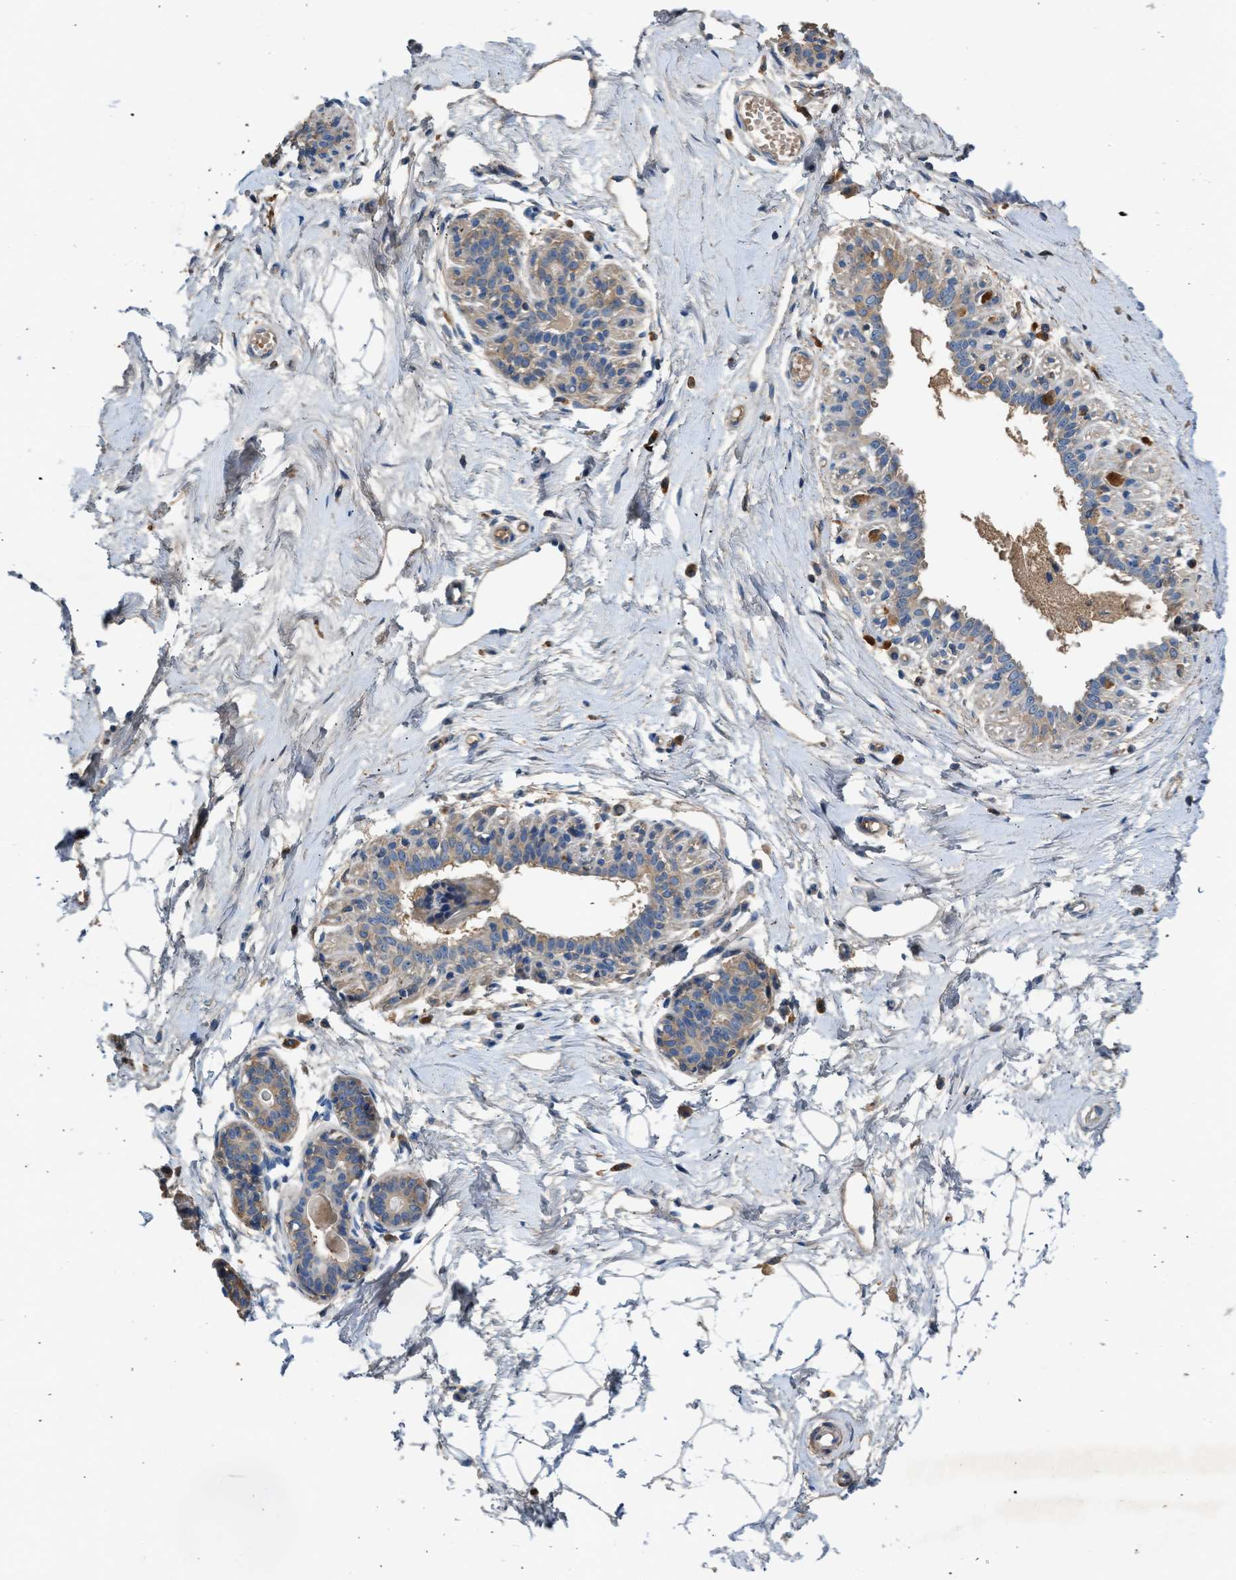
{"staining": {"intensity": "negative", "quantity": "none", "location": "none"}, "tissue": "breast", "cell_type": "Adipocytes", "image_type": "normal", "snomed": [{"axis": "morphology", "description": "Normal tissue, NOS"}, {"axis": "topography", "description": "Breast"}], "caption": "Adipocytes show no significant protein expression in benign breast.", "gene": "RWDD2B", "patient": {"sex": "female", "age": 45}}